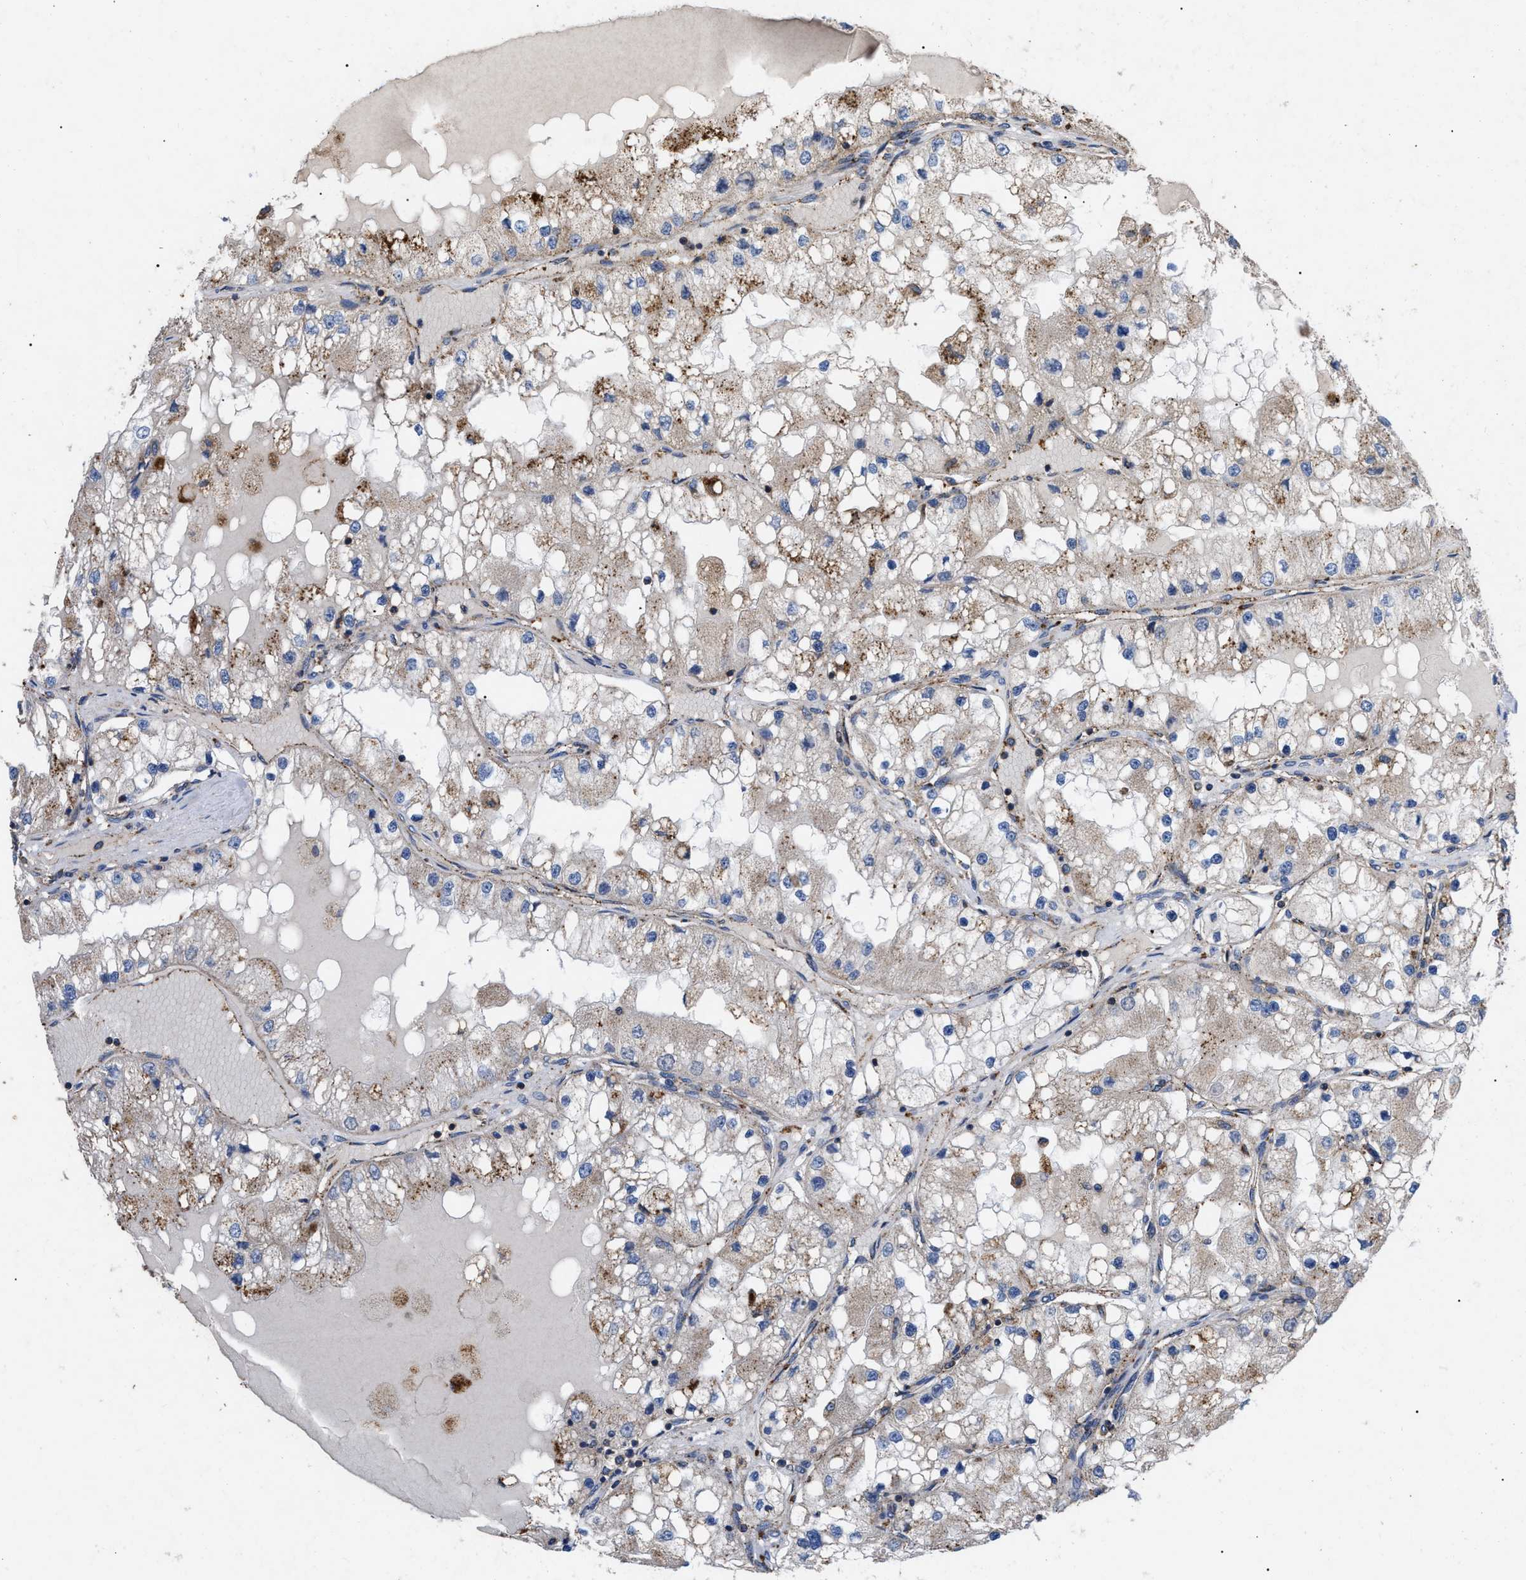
{"staining": {"intensity": "weak", "quantity": ">75%", "location": "cytoplasmic/membranous"}, "tissue": "renal cancer", "cell_type": "Tumor cells", "image_type": "cancer", "snomed": [{"axis": "morphology", "description": "Adenocarcinoma, NOS"}, {"axis": "topography", "description": "Kidney"}], "caption": "IHC histopathology image of adenocarcinoma (renal) stained for a protein (brown), which shows low levels of weak cytoplasmic/membranous expression in approximately >75% of tumor cells.", "gene": "FAM171A2", "patient": {"sex": "male", "age": 68}}